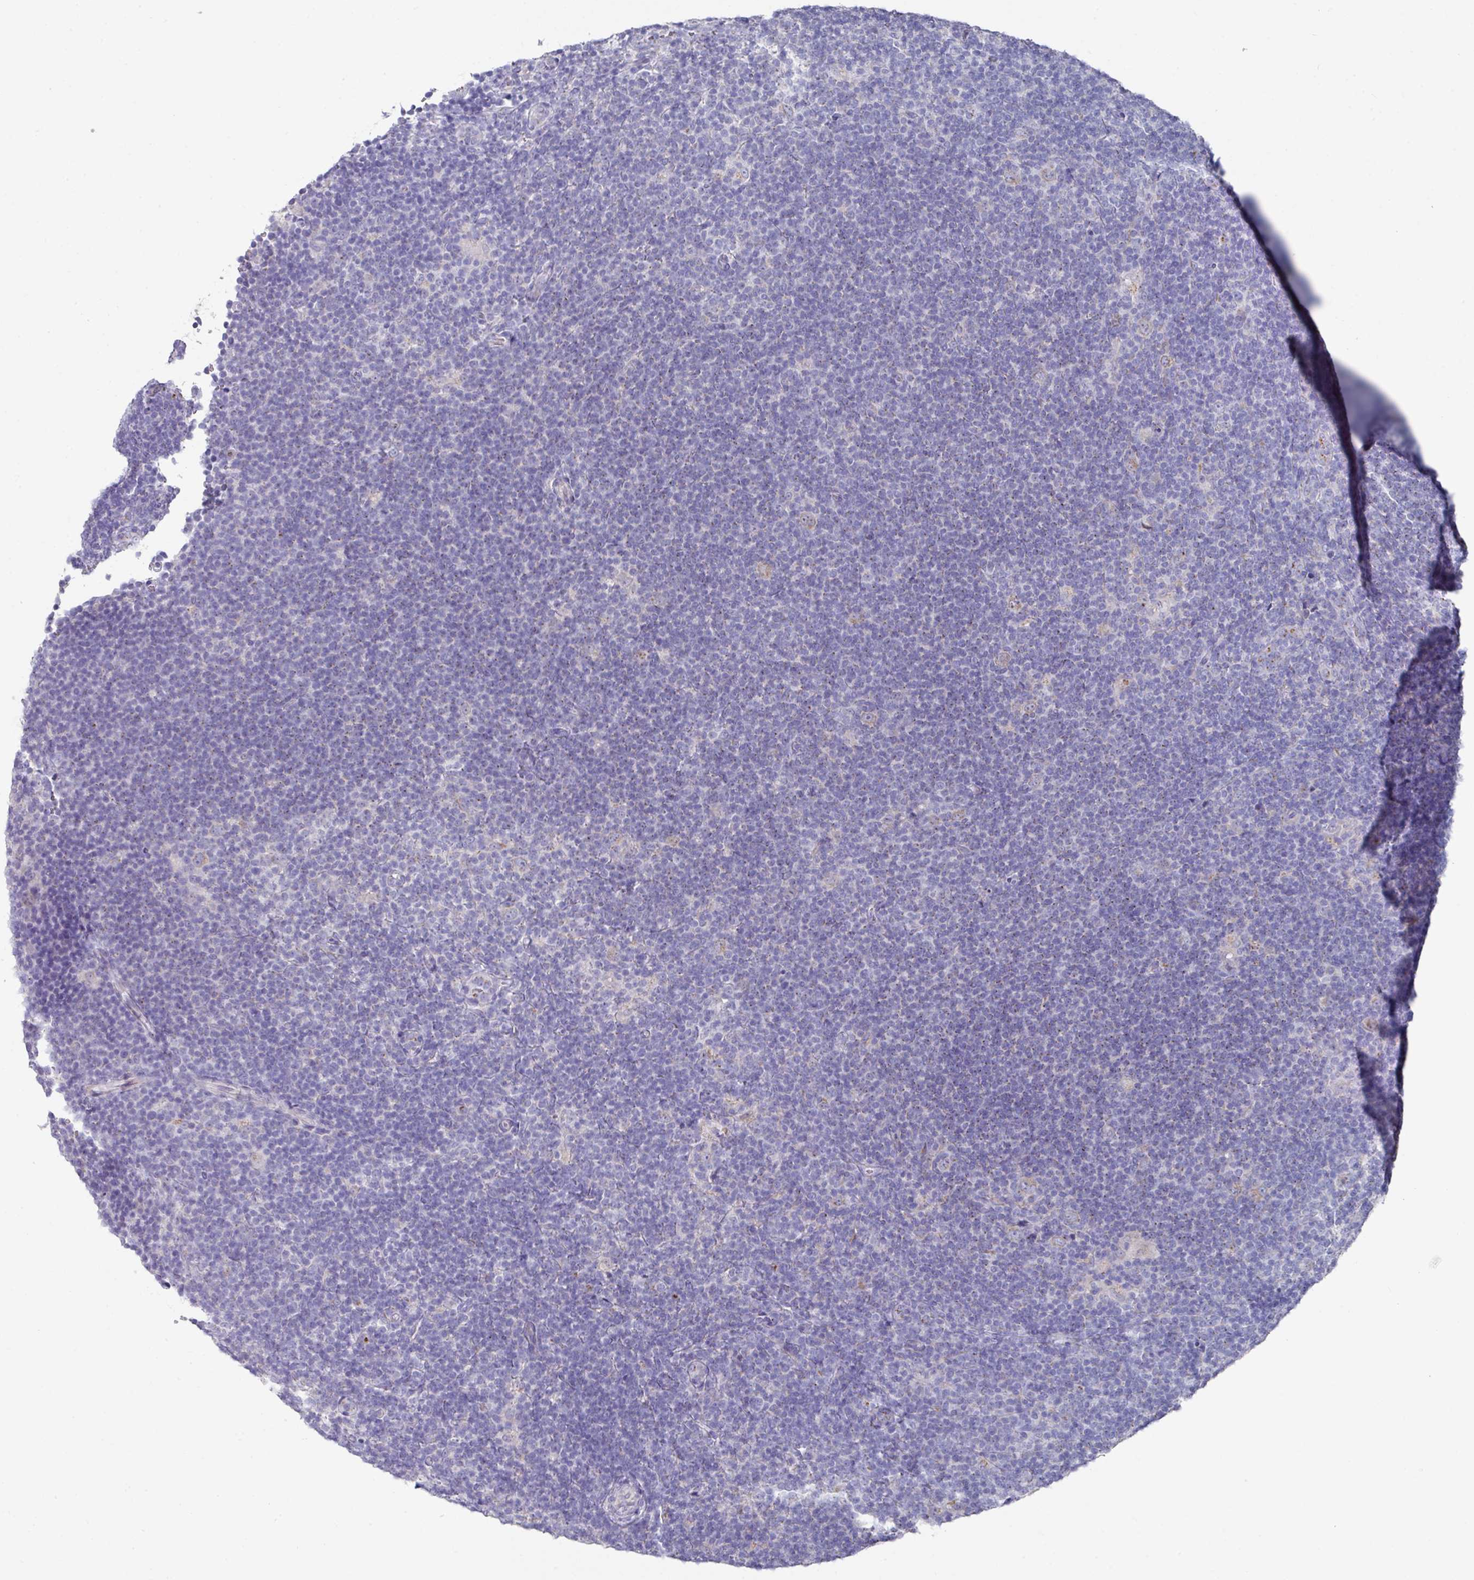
{"staining": {"intensity": "negative", "quantity": "none", "location": "none"}, "tissue": "lymphoma", "cell_type": "Tumor cells", "image_type": "cancer", "snomed": [{"axis": "morphology", "description": "Hodgkin's disease, NOS"}, {"axis": "topography", "description": "Lymph node"}], "caption": "Protein analysis of lymphoma exhibits no significant staining in tumor cells. (IHC, brightfield microscopy, high magnification).", "gene": "VKORC1L1", "patient": {"sex": "female", "age": 57}}